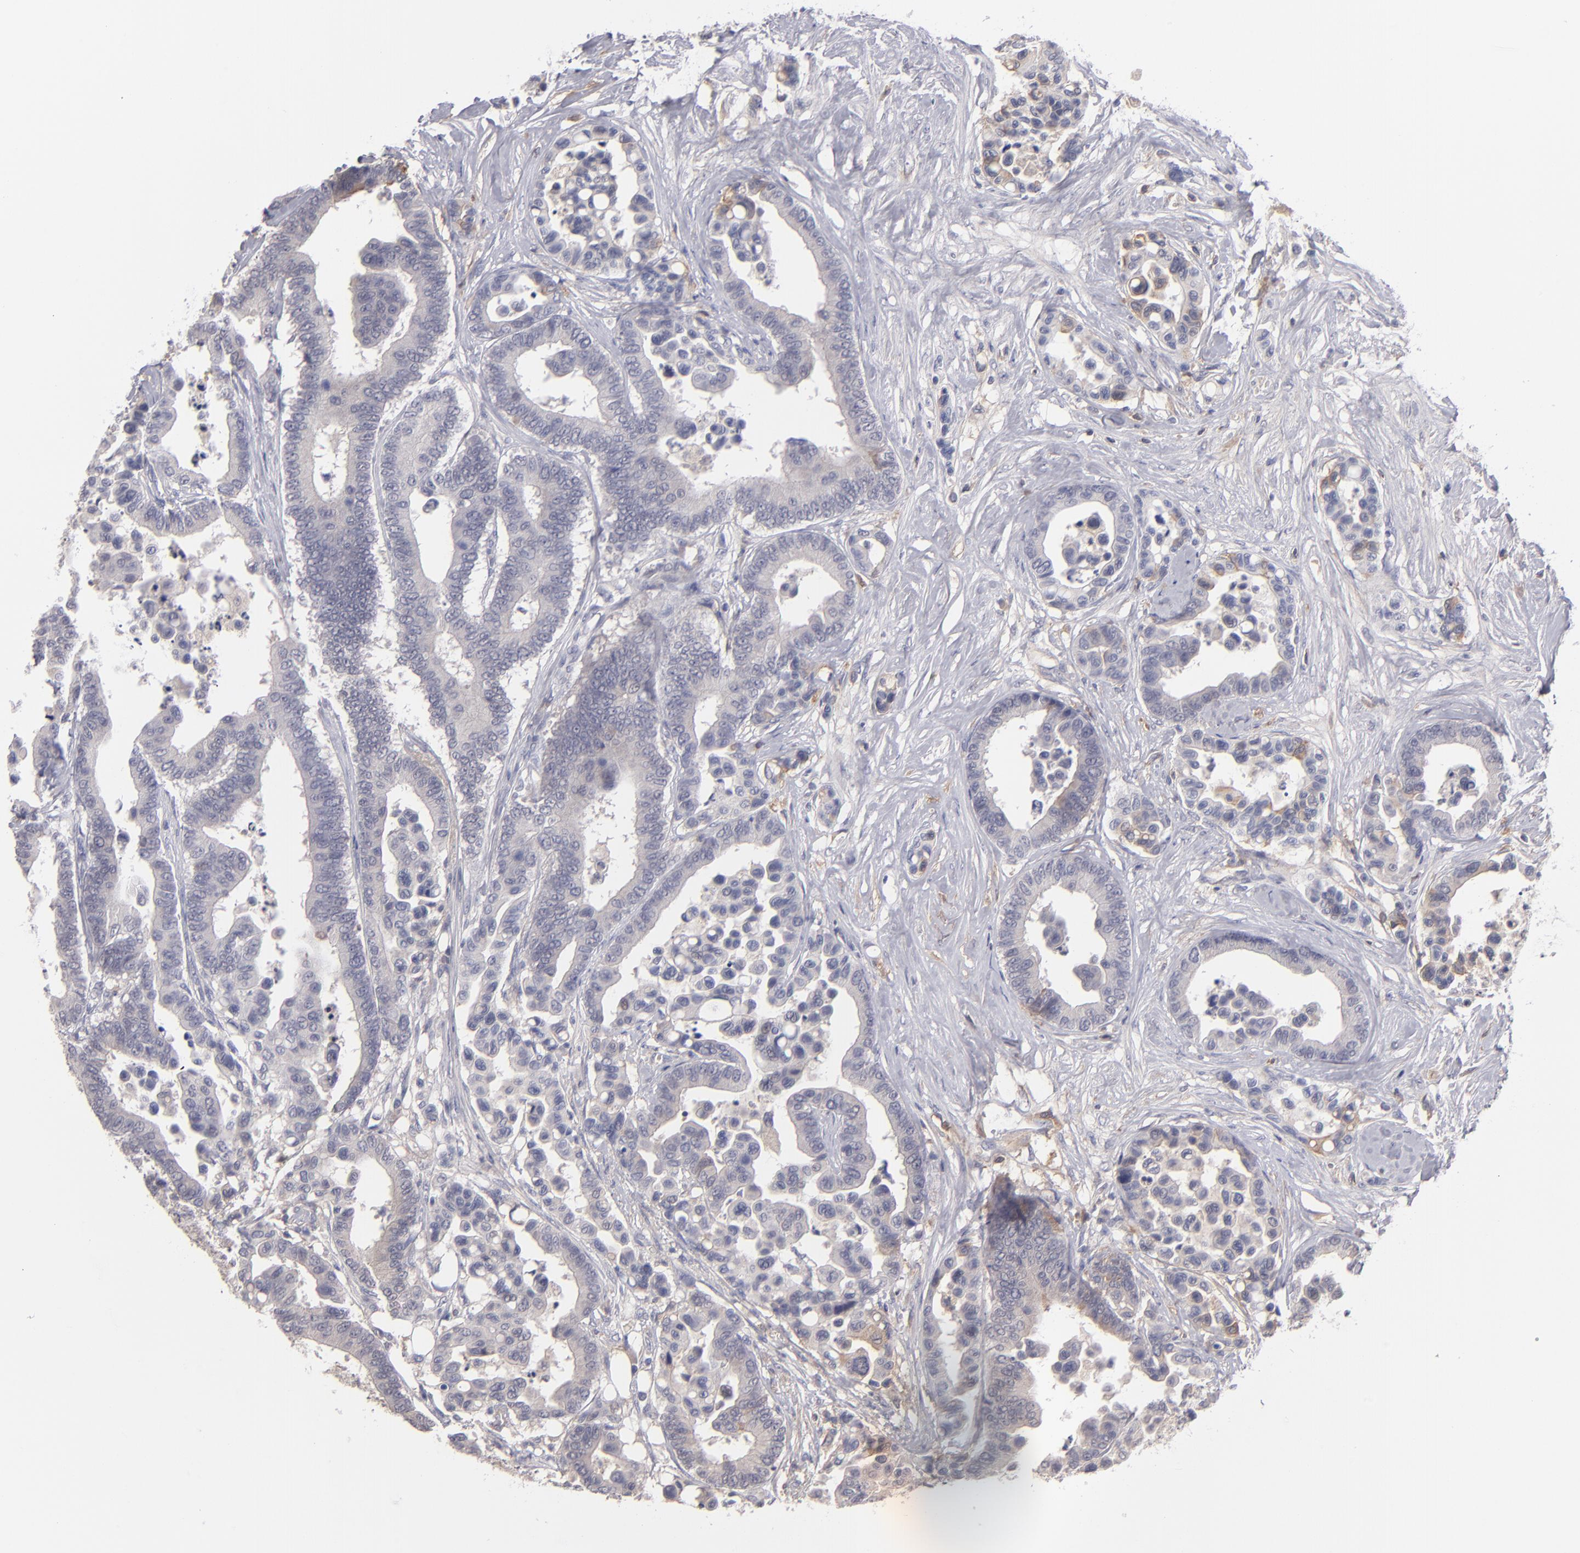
{"staining": {"intensity": "moderate", "quantity": "<25%", "location": "cytoplasmic/membranous"}, "tissue": "colorectal cancer", "cell_type": "Tumor cells", "image_type": "cancer", "snomed": [{"axis": "morphology", "description": "Adenocarcinoma, NOS"}, {"axis": "topography", "description": "Colon"}], "caption": "A brown stain highlights moderate cytoplasmic/membranous expression of a protein in adenocarcinoma (colorectal) tumor cells.", "gene": "ITIH4", "patient": {"sex": "male", "age": 82}}